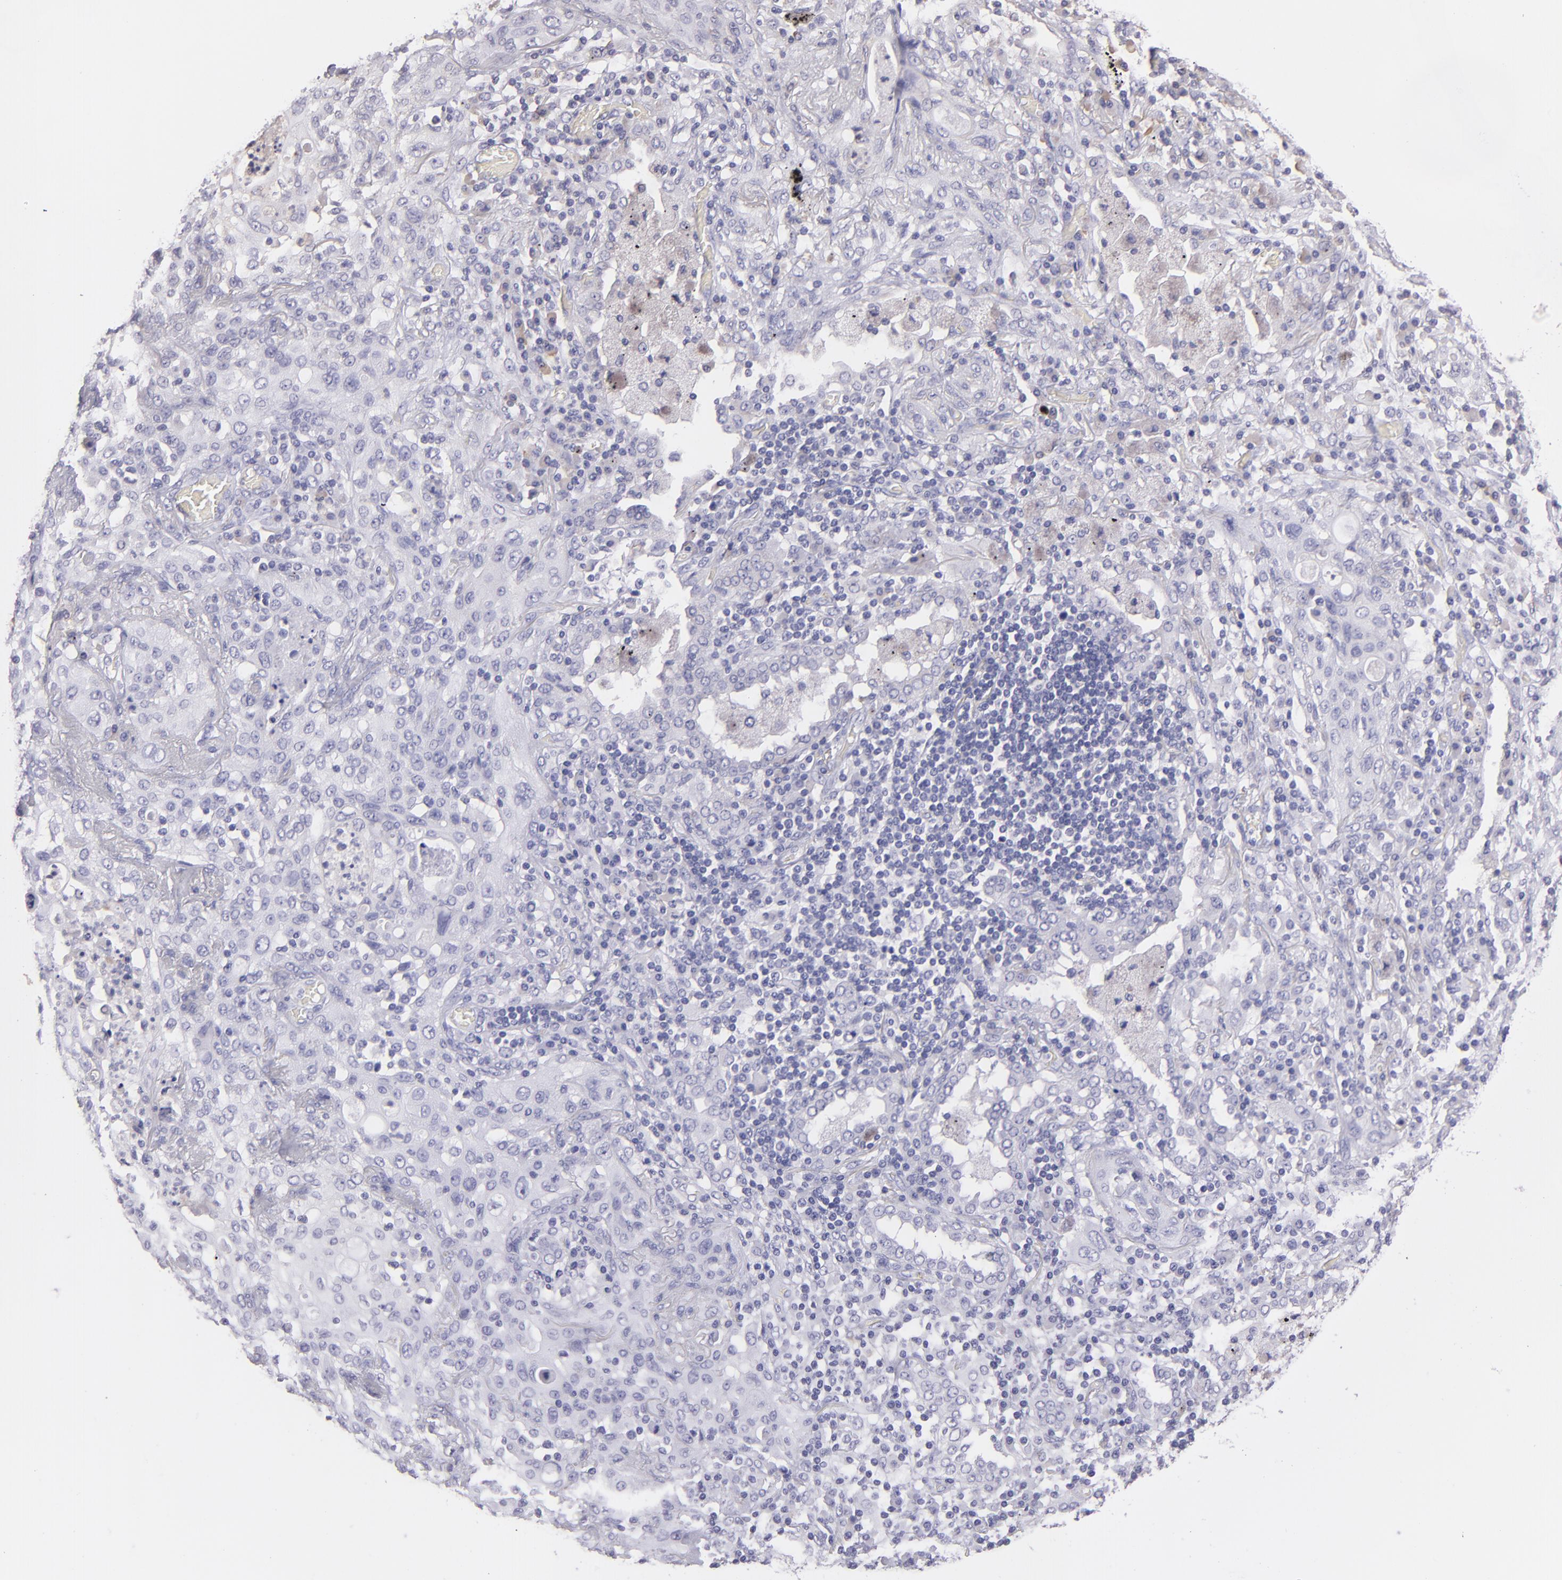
{"staining": {"intensity": "negative", "quantity": "none", "location": "none"}, "tissue": "lung cancer", "cell_type": "Tumor cells", "image_type": "cancer", "snomed": [{"axis": "morphology", "description": "Squamous cell carcinoma, NOS"}, {"axis": "topography", "description": "Lung"}], "caption": "The immunohistochemistry (IHC) image has no significant positivity in tumor cells of lung squamous cell carcinoma tissue. The staining is performed using DAB brown chromogen with nuclei counter-stained in using hematoxylin.", "gene": "ECE1", "patient": {"sex": "female", "age": 47}}